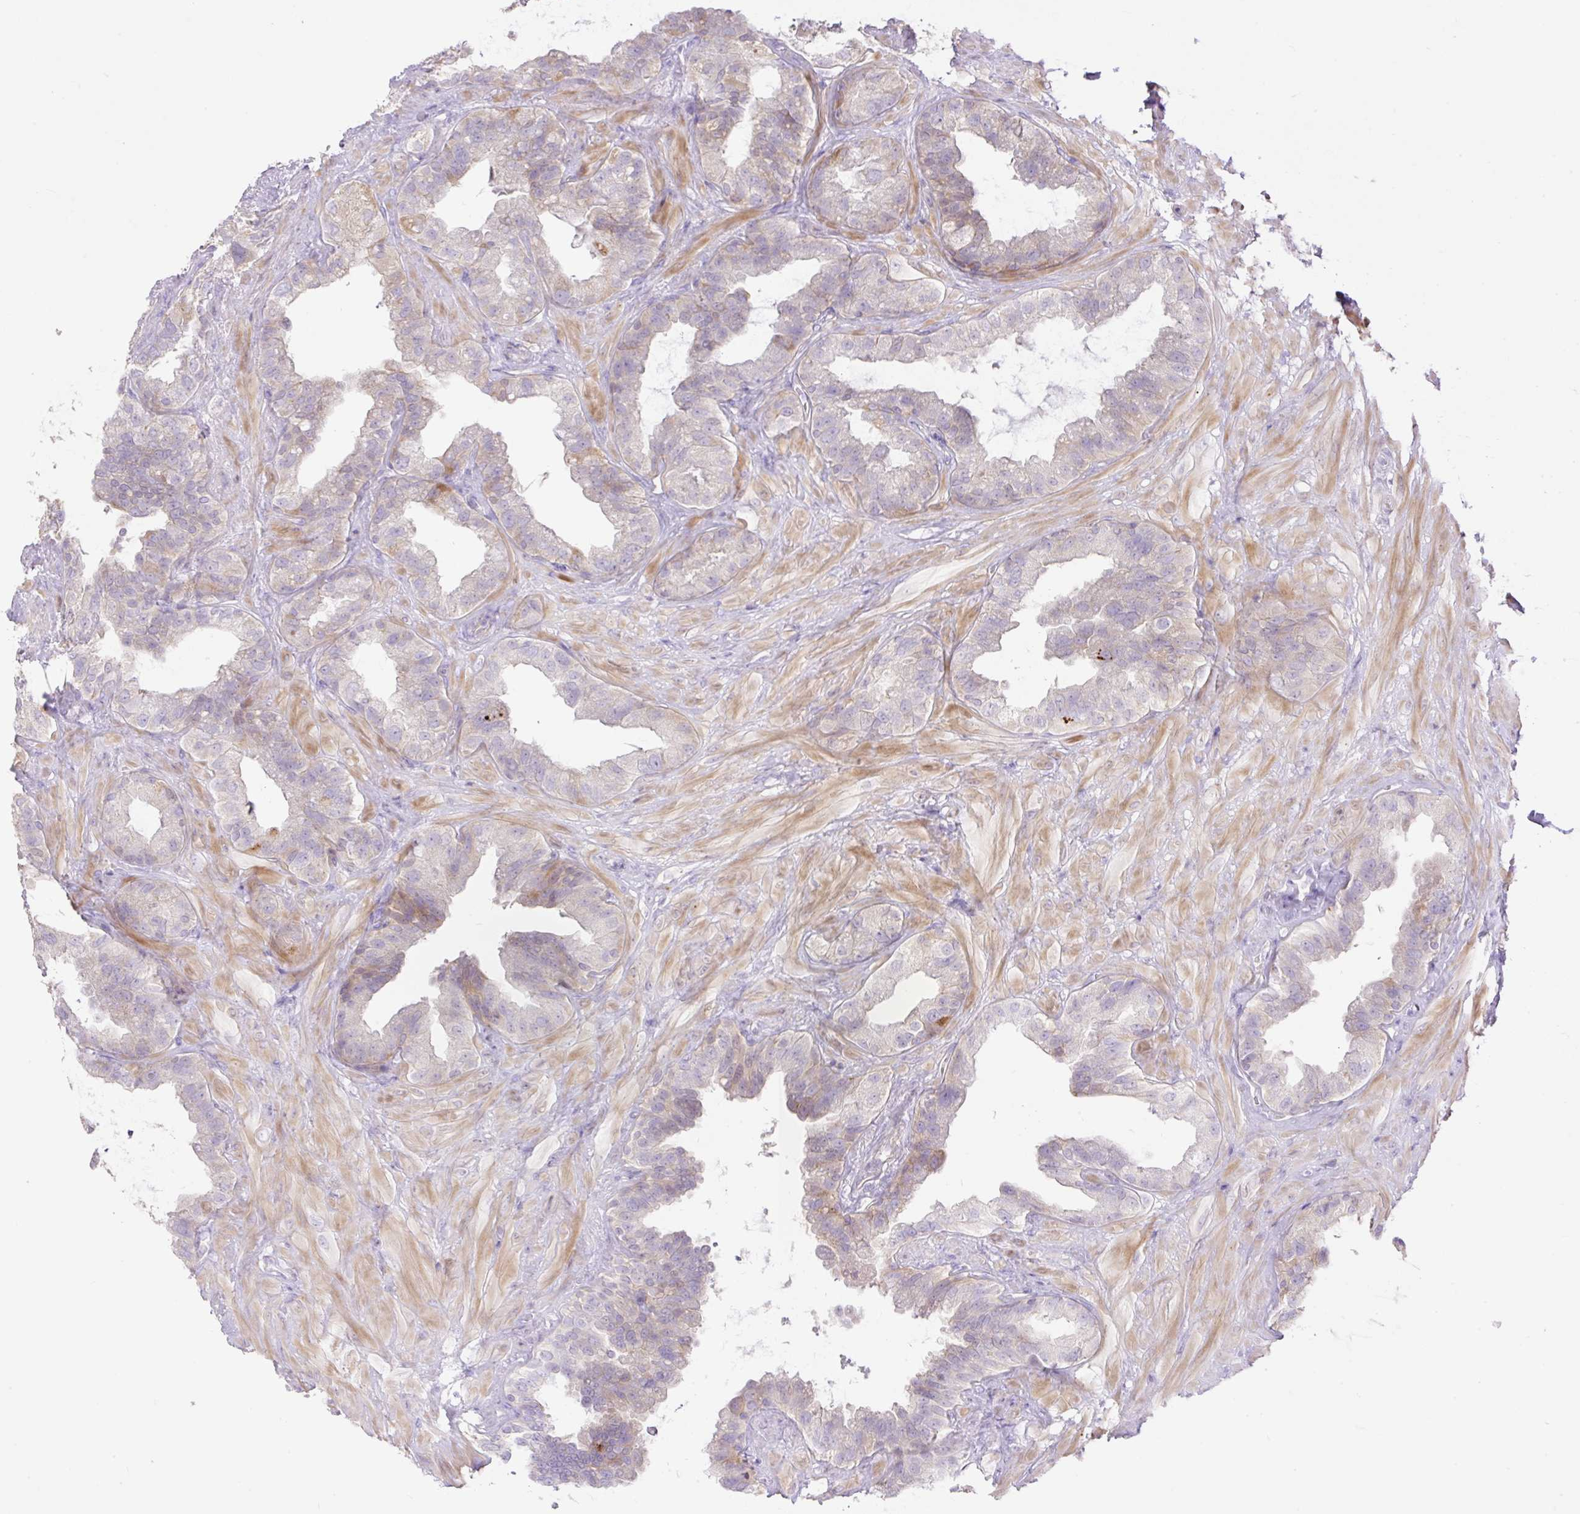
{"staining": {"intensity": "moderate", "quantity": "<25%", "location": "cytoplasmic/membranous"}, "tissue": "seminal vesicle", "cell_type": "Glandular cells", "image_type": "normal", "snomed": [{"axis": "morphology", "description": "Normal tissue, NOS"}, {"axis": "topography", "description": "Seminal veicle"}, {"axis": "topography", "description": "Peripheral nerve tissue"}], "caption": "Moderate cytoplasmic/membranous positivity for a protein is present in approximately <25% of glandular cells of unremarkable seminal vesicle using immunohistochemistry.", "gene": "VPS25", "patient": {"sex": "male", "age": 76}}